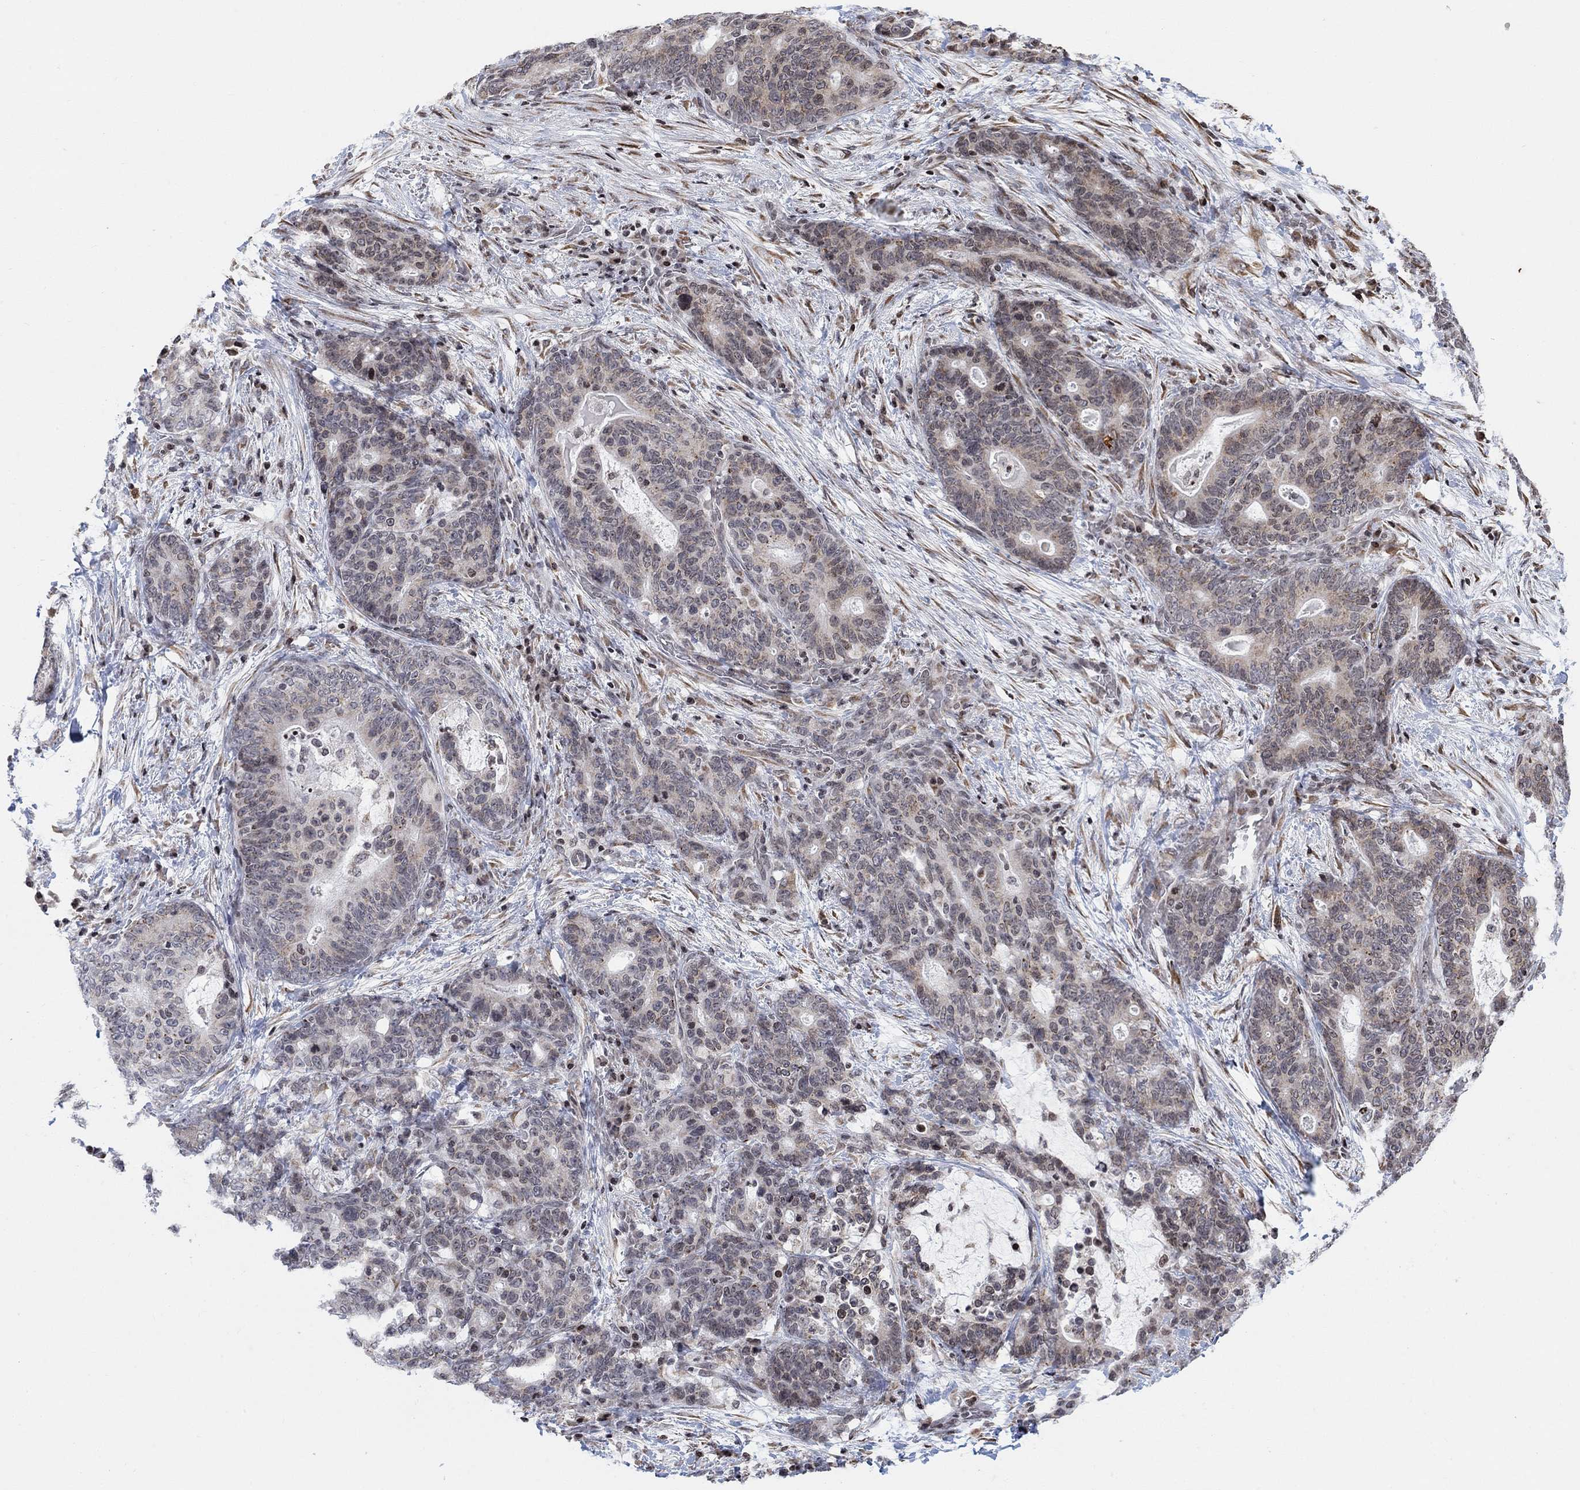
{"staining": {"intensity": "weak", "quantity": "<25%", "location": "cytoplasmic/membranous"}, "tissue": "stomach cancer", "cell_type": "Tumor cells", "image_type": "cancer", "snomed": [{"axis": "morphology", "description": "Normal tissue, NOS"}, {"axis": "morphology", "description": "Adenocarcinoma, NOS"}, {"axis": "topography", "description": "Stomach"}], "caption": "Immunohistochemistry (IHC) image of human adenocarcinoma (stomach) stained for a protein (brown), which displays no positivity in tumor cells. (Stains: DAB (3,3'-diaminobenzidine) IHC with hematoxylin counter stain, Microscopy: brightfield microscopy at high magnification).", "gene": "ABHD14A", "patient": {"sex": "female", "age": 64}}